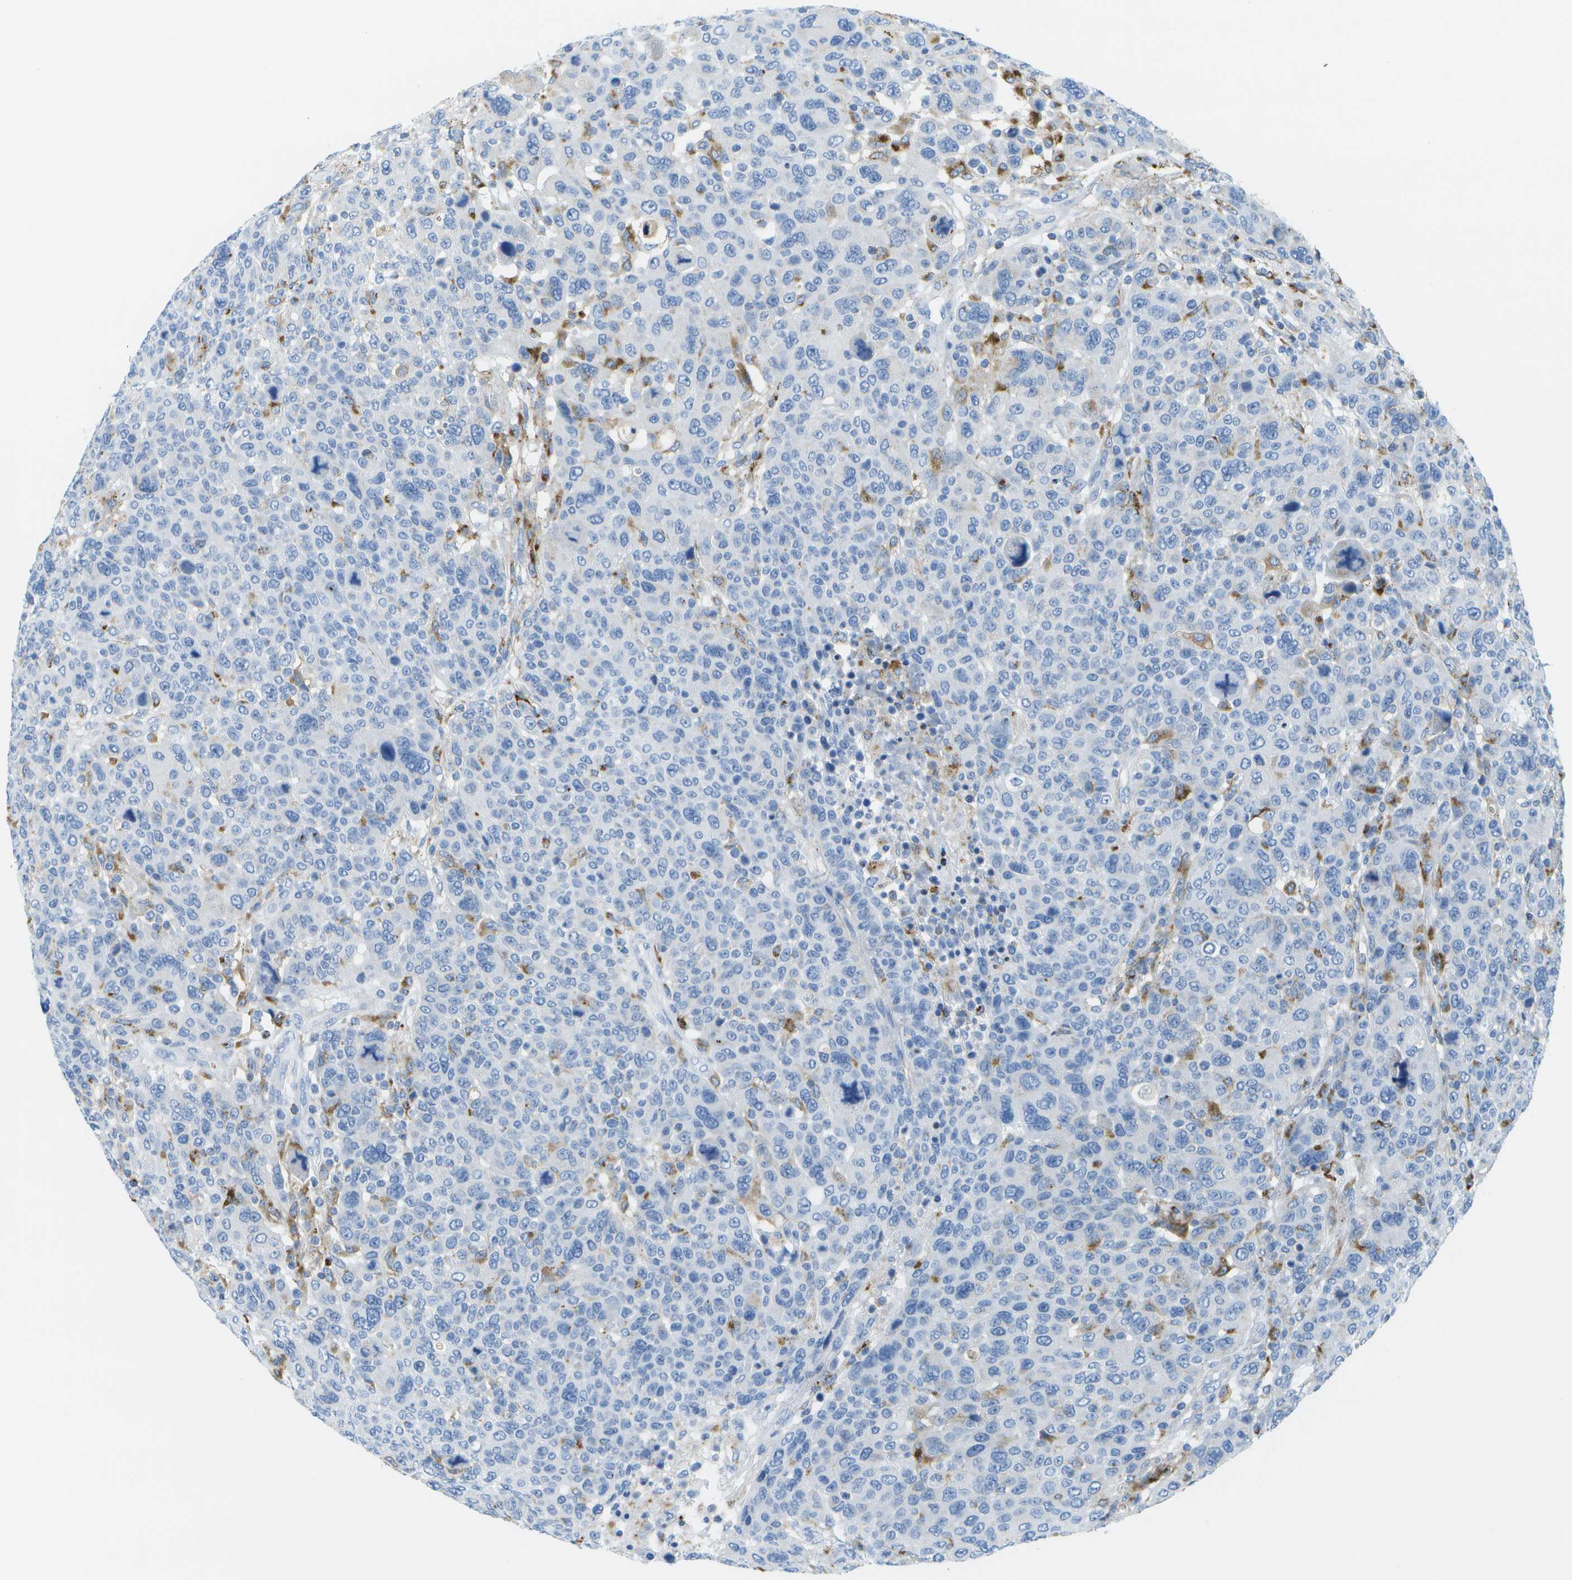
{"staining": {"intensity": "negative", "quantity": "none", "location": "none"}, "tissue": "breast cancer", "cell_type": "Tumor cells", "image_type": "cancer", "snomed": [{"axis": "morphology", "description": "Duct carcinoma"}, {"axis": "topography", "description": "Breast"}], "caption": "A histopathology image of breast cancer (intraductal carcinoma) stained for a protein reveals no brown staining in tumor cells.", "gene": "PRCP", "patient": {"sex": "female", "age": 50}}